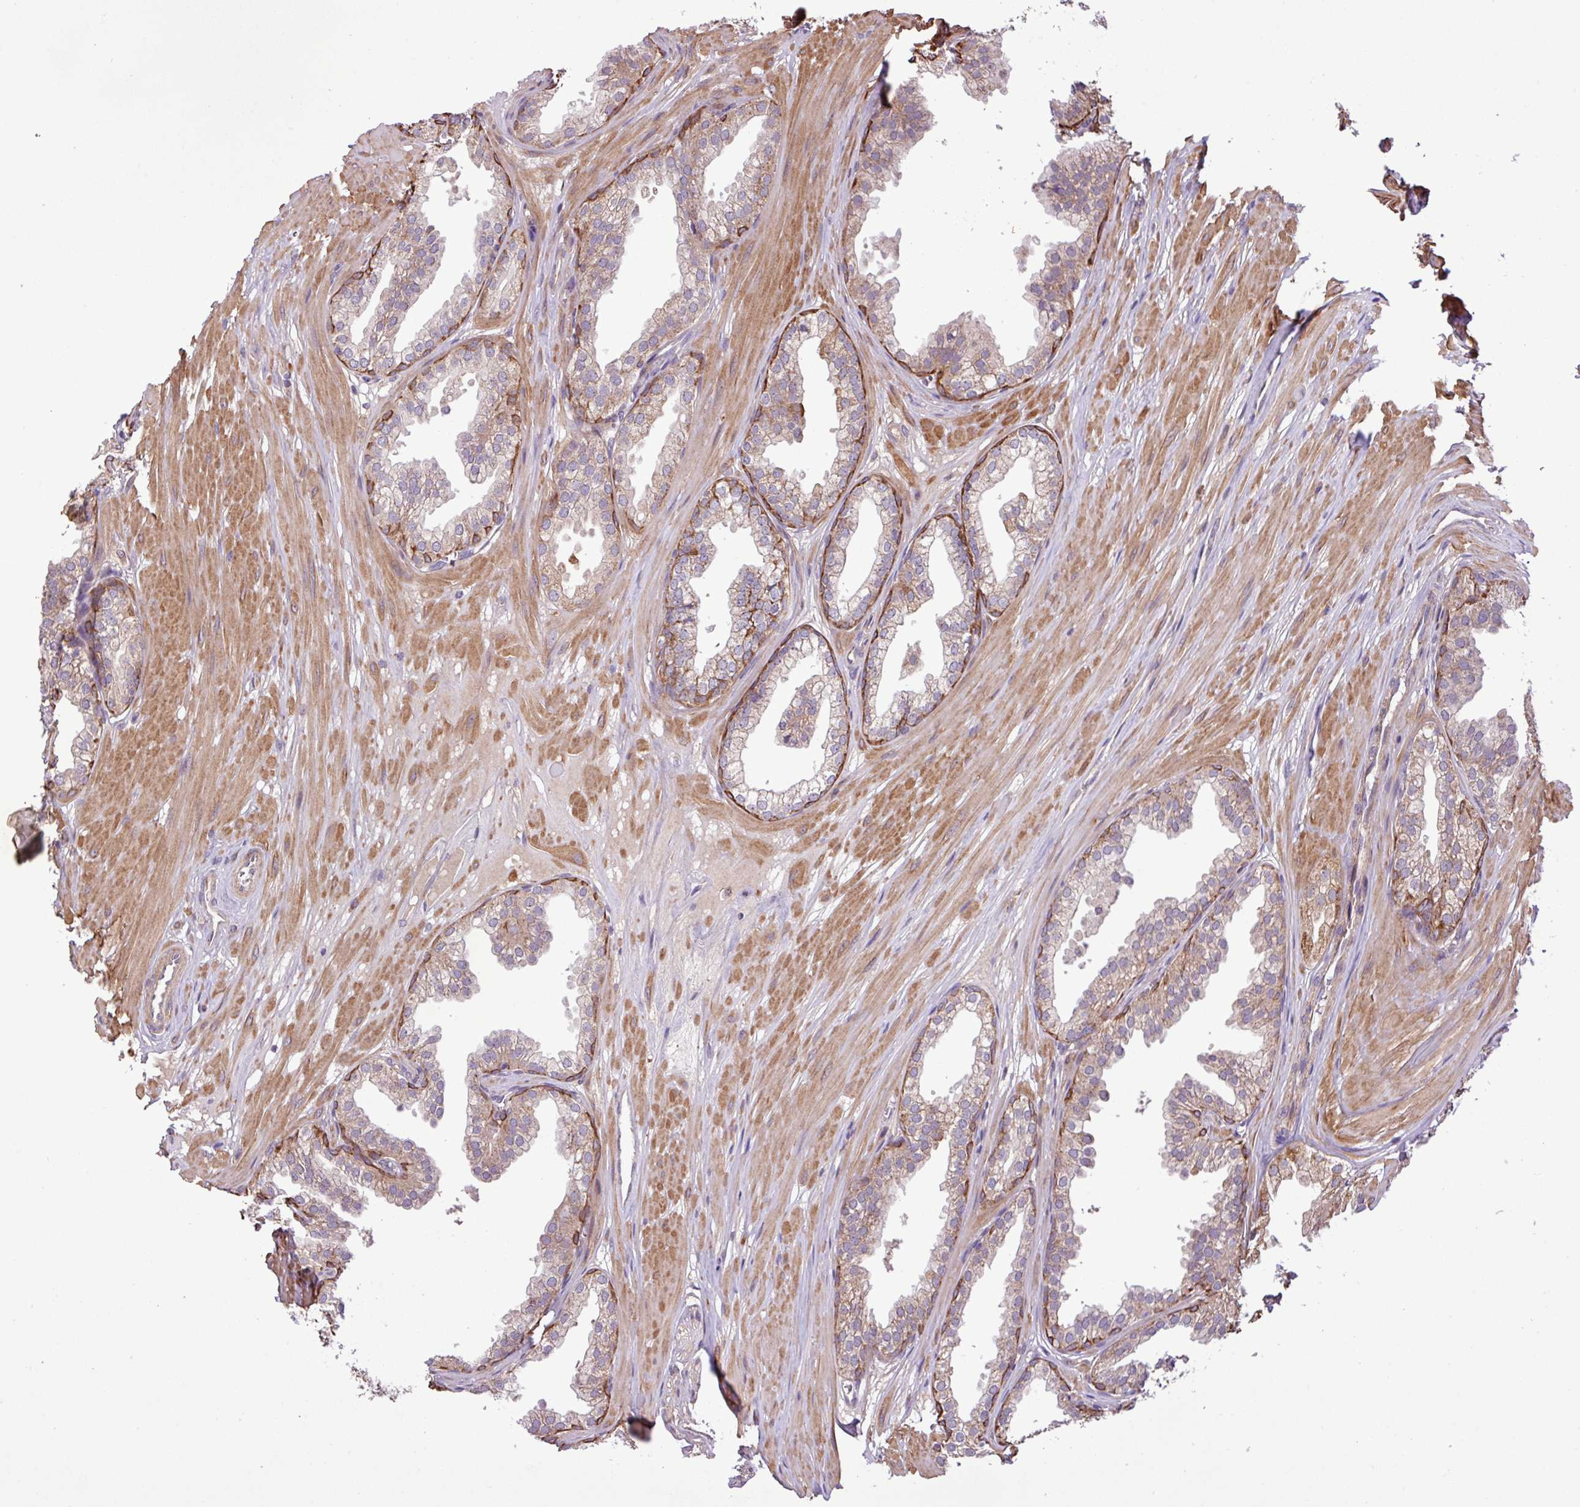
{"staining": {"intensity": "moderate", "quantity": "25%-75%", "location": "cytoplasmic/membranous"}, "tissue": "prostate", "cell_type": "Glandular cells", "image_type": "normal", "snomed": [{"axis": "morphology", "description": "Normal tissue, NOS"}, {"axis": "topography", "description": "Prostate"}, {"axis": "topography", "description": "Peripheral nerve tissue"}], "caption": "Protein positivity by immunohistochemistry (IHC) displays moderate cytoplasmic/membranous positivity in about 25%-75% of glandular cells in normal prostate. (DAB IHC, brown staining for protein, blue staining for nuclei).", "gene": "TIMM10B", "patient": {"sex": "male", "age": 55}}